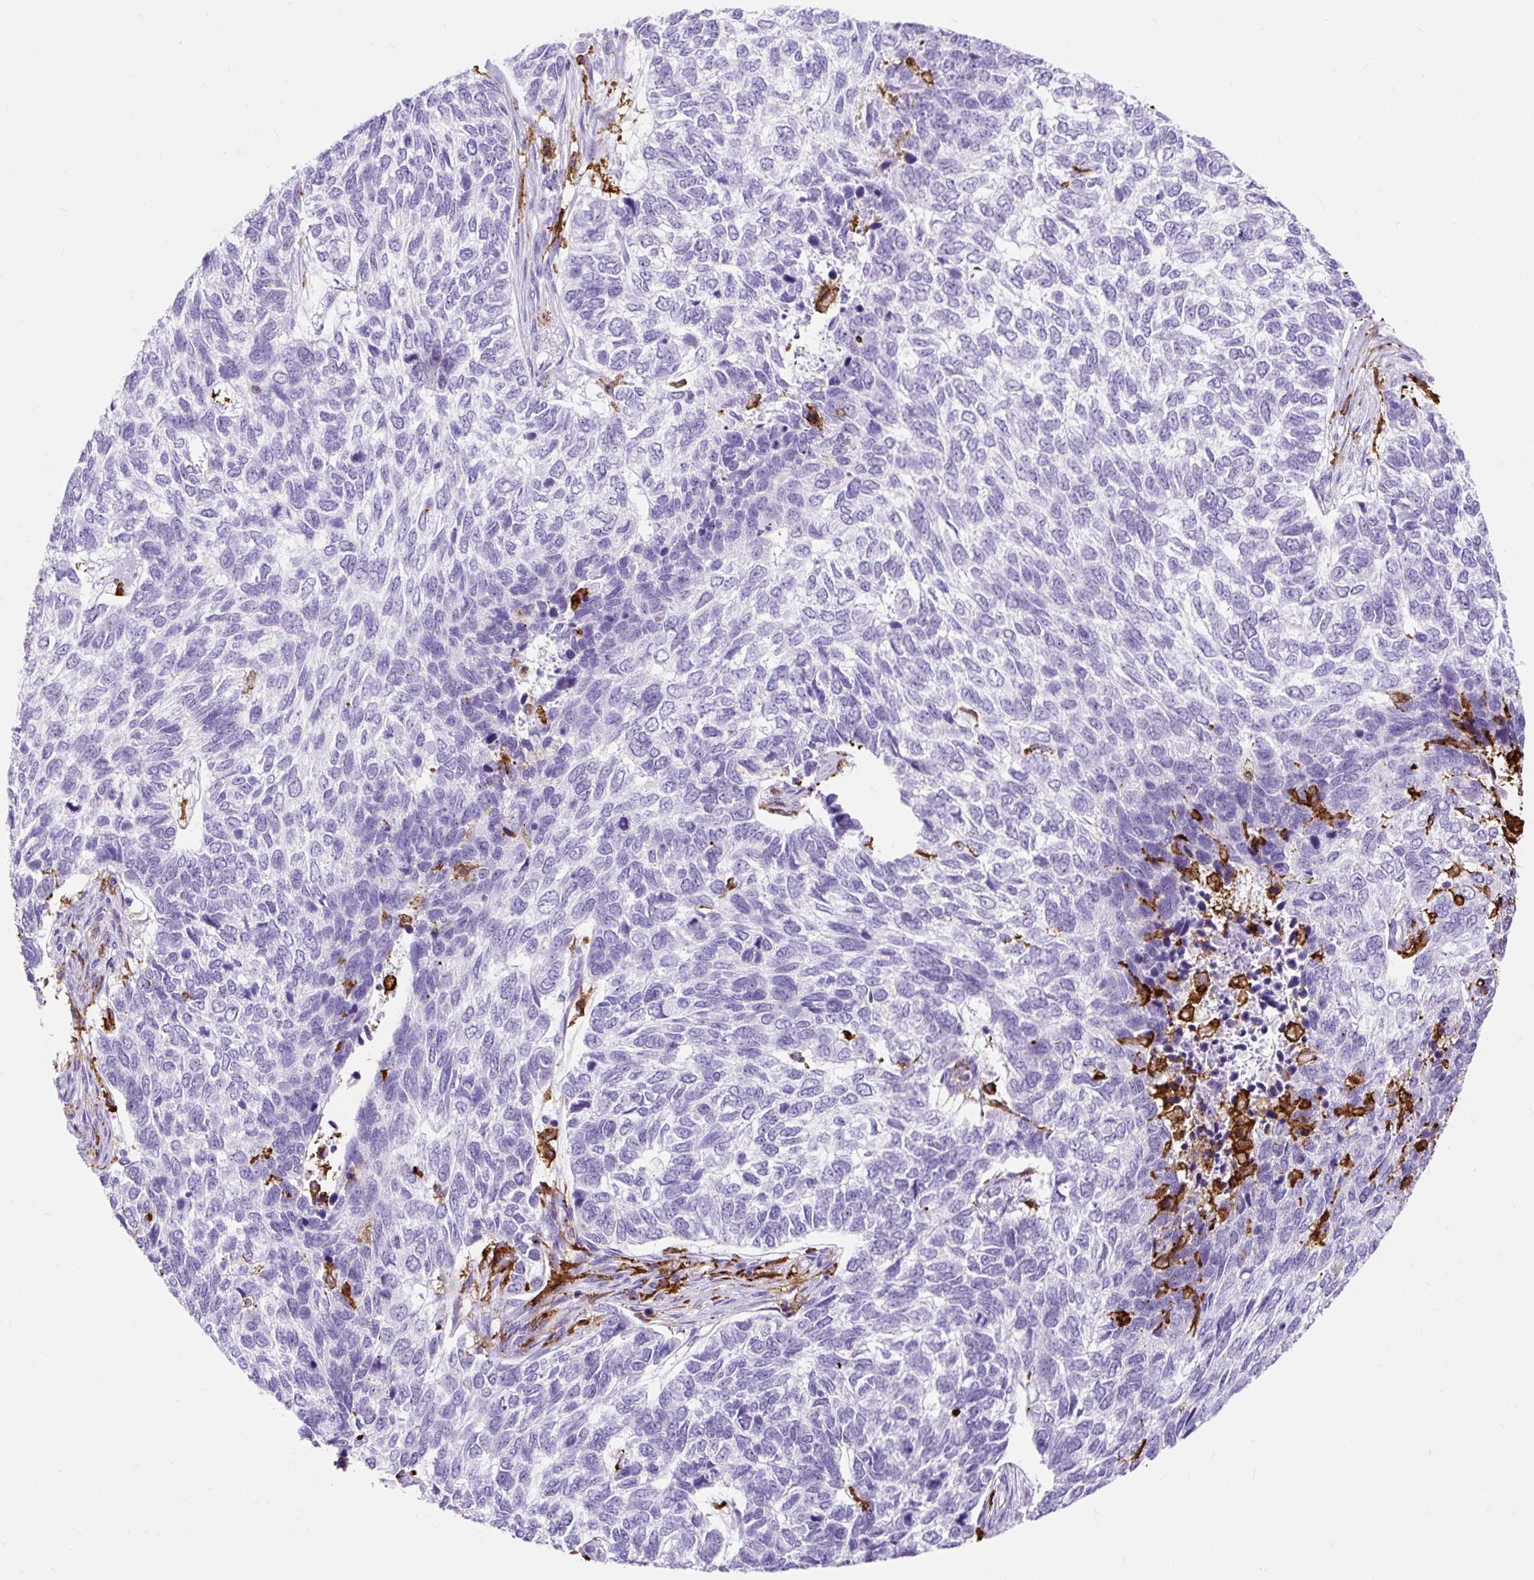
{"staining": {"intensity": "negative", "quantity": "none", "location": "none"}, "tissue": "skin cancer", "cell_type": "Tumor cells", "image_type": "cancer", "snomed": [{"axis": "morphology", "description": "Basal cell carcinoma"}, {"axis": "topography", "description": "Skin"}], "caption": "IHC histopathology image of skin cancer (basal cell carcinoma) stained for a protein (brown), which displays no expression in tumor cells.", "gene": "HLA-DRA", "patient": {"sex": "female", "age": 65}}